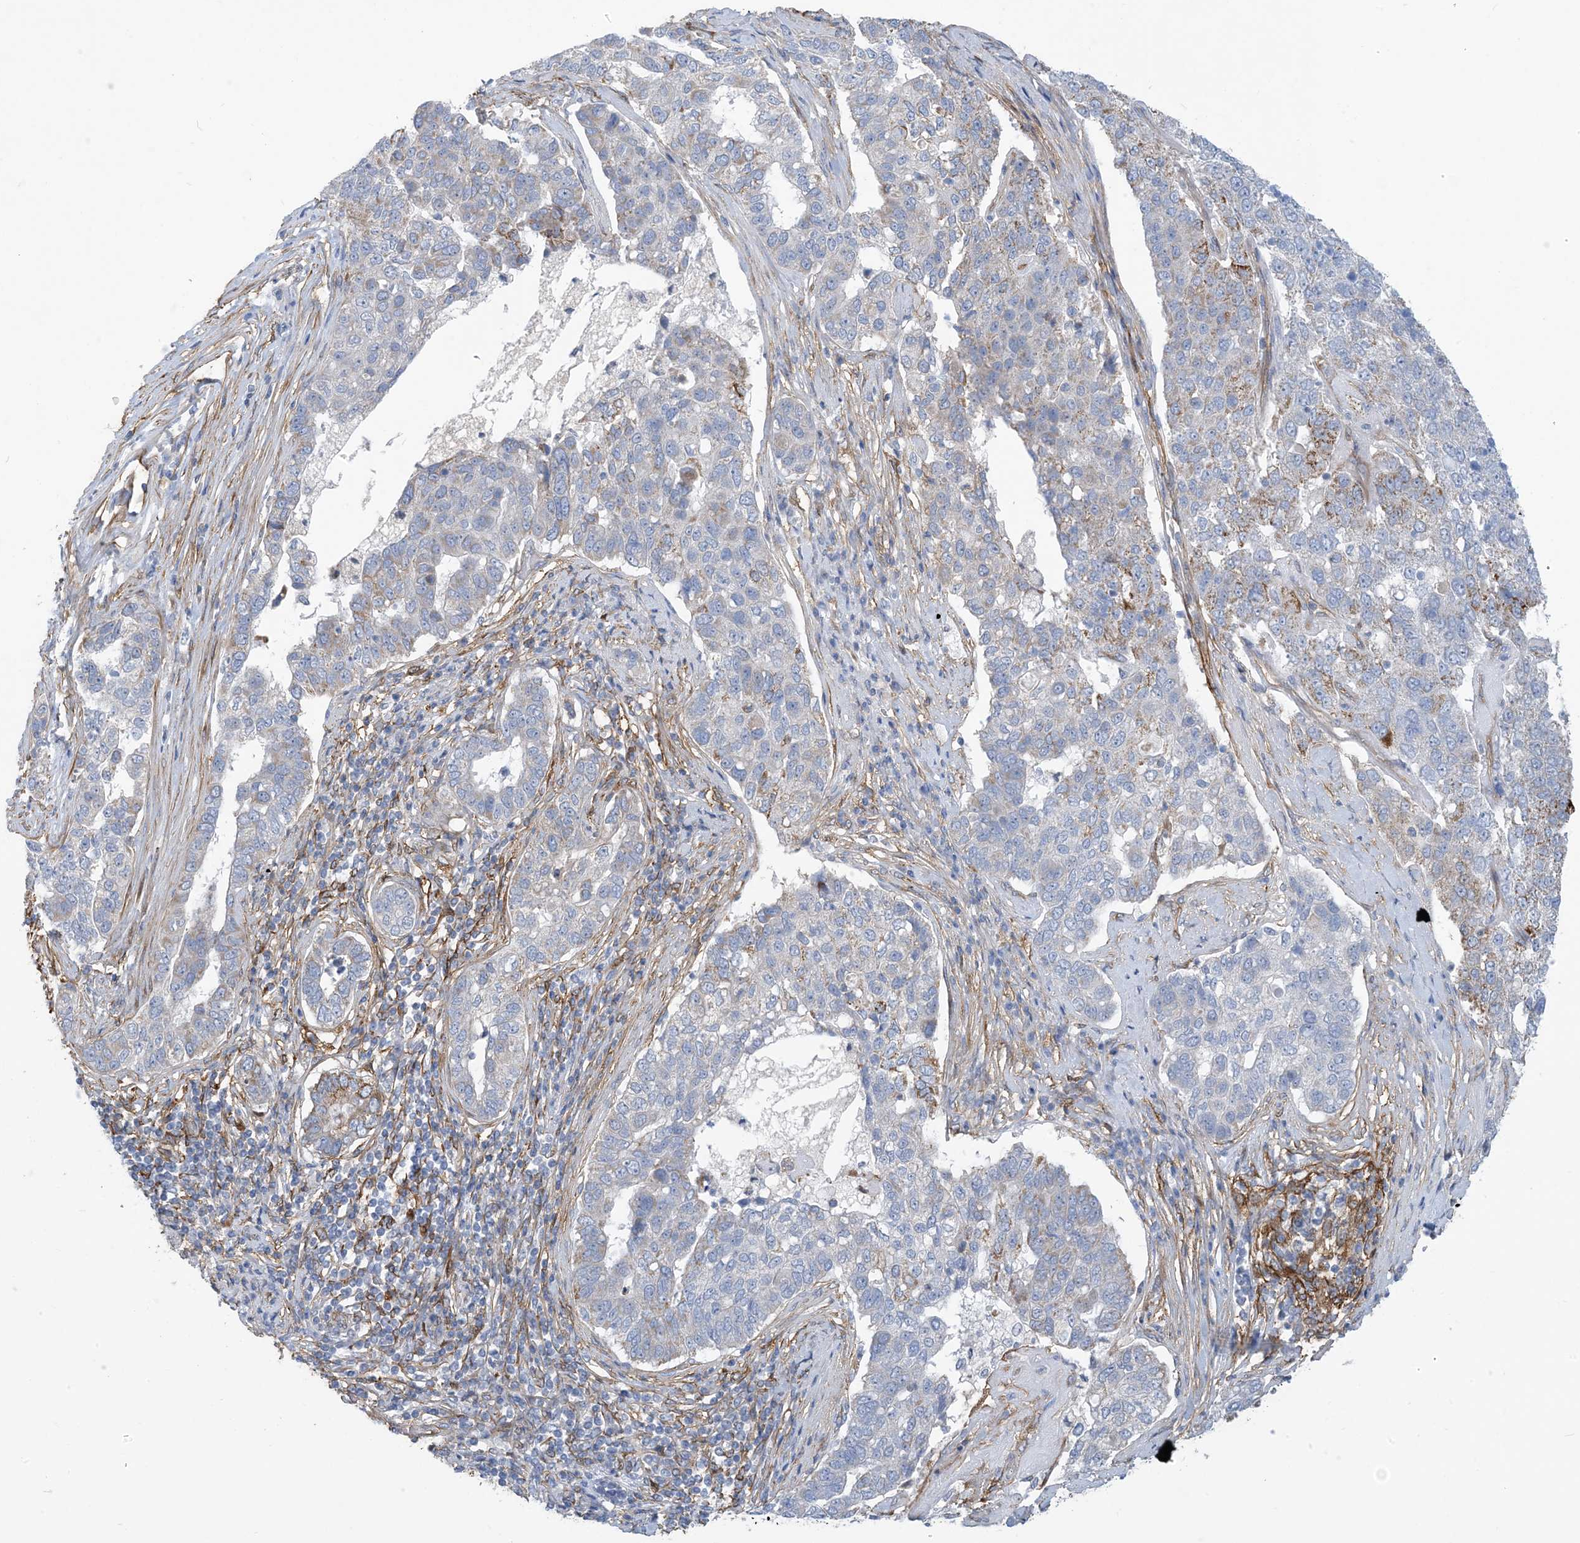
{"staining": {"intensity": "negative", "quantity": "none", "location": "none"}, "tissue": "pancreatic cancer", "cell_type": "Tumor cells", "image_type": "cancer", "snomed": [{"axis": "morphology", "description": "Adenocarcinoma, NOS"}, {"axis": "topography", "description": "Pancreas"}], "caption": "Immunohistochemical staining of human pancreatic adenocarcinoma demonstrates no significant staining in tumor cells.", "gene": "EIF2A", "patient": {"sex": "female", "age": 61}}